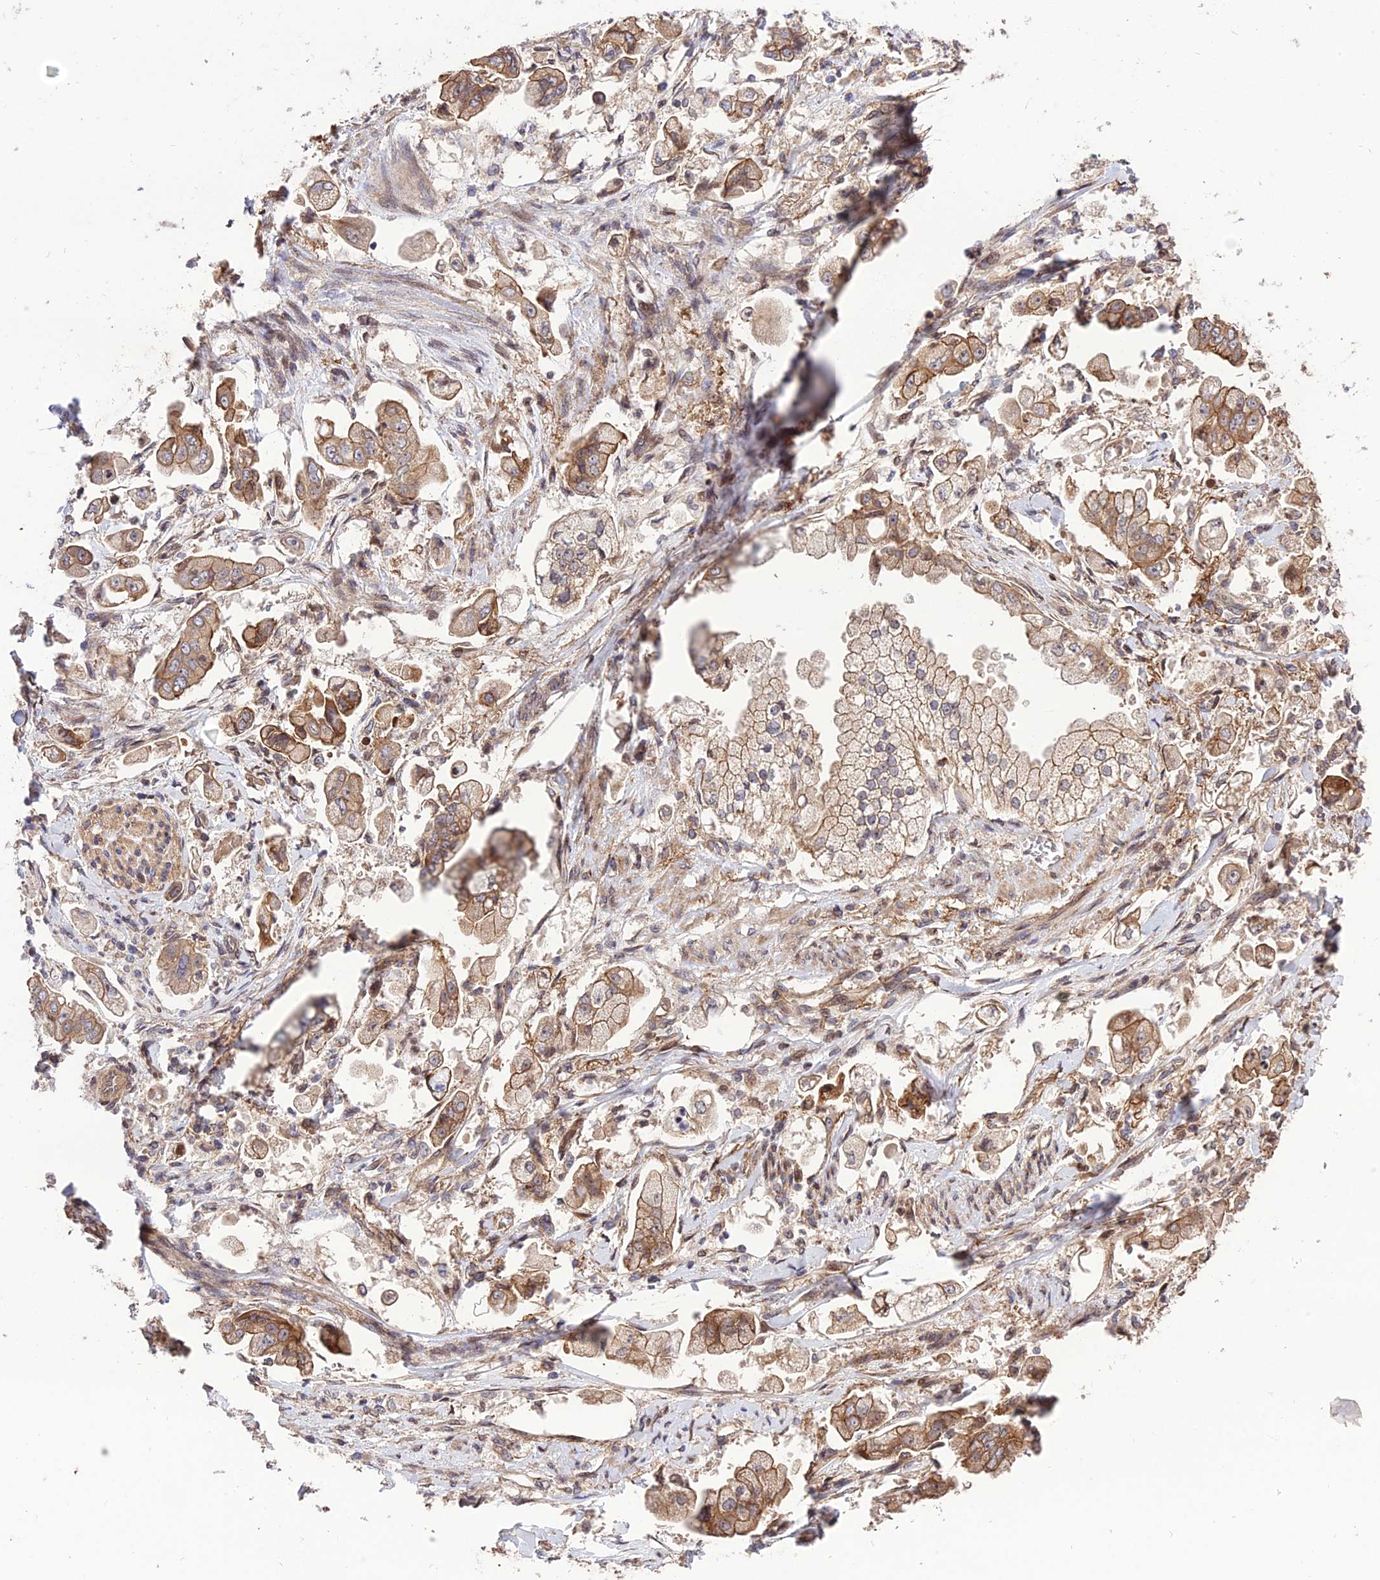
{"staining": {"intensity": "moderate", "quantity": ">75%", "location": "cytoplasmic/membranous"}, "tissue": "stomach cancer", "cell_type": "Tumor cells", "image_type": "cancer", "snomed": [{"axis": "morphology", "description": "Adenocarcinoma, NOS"}, {"axis": "topography", "description": "Stomach"}], "caption": "Immunohistochemical staining of adenocarcinoma (stomach) exhibits medium levels of moderate cytoplasmic/membranous protein staining in about >75% of tumor cells. Nuclei are stained in blue.", "gene": "SMG6", "patient": {"sex": "male", "age": 62}}